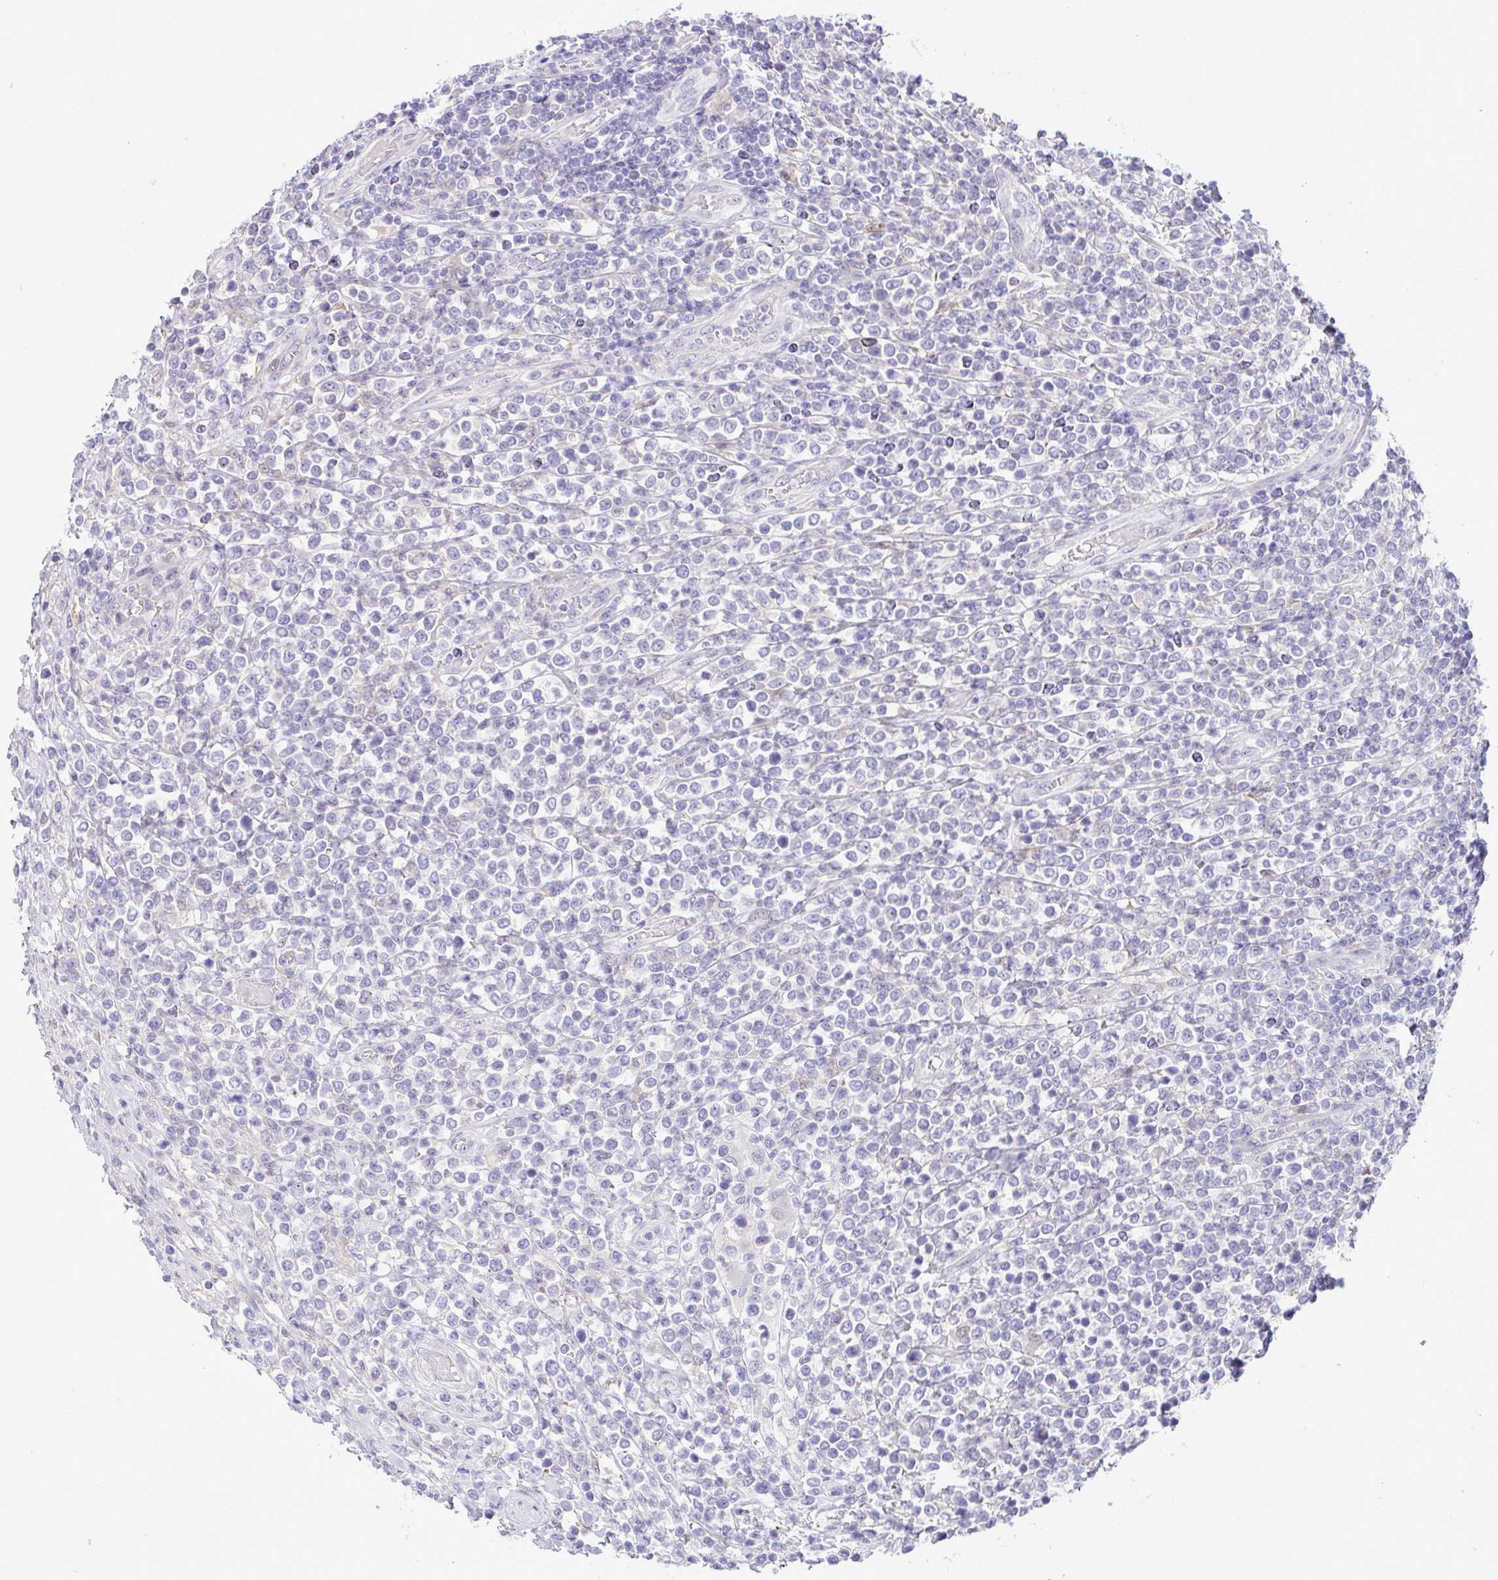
{"staining": {"intensity": "negative", "quantity": "none", "location": "none"}, "tissue": "lymphoma", "cell_type": "Tumor cells", "image_type": "cancer", "snomed": [{"axis": "morphology", "description": "Malignant lymphoma, non-Hodgkin's type, High grade"}, {"axis": "topography", "description": "Soft tissue"}], "caption": "This is an immunohistochemistry micrograph of human malignant lymphoma, non-Hodgkin's type (high-grade). There is no staining in tumor cells.", "gene": "ZNF485", "patient": {"sex": "female", "age": 56}}